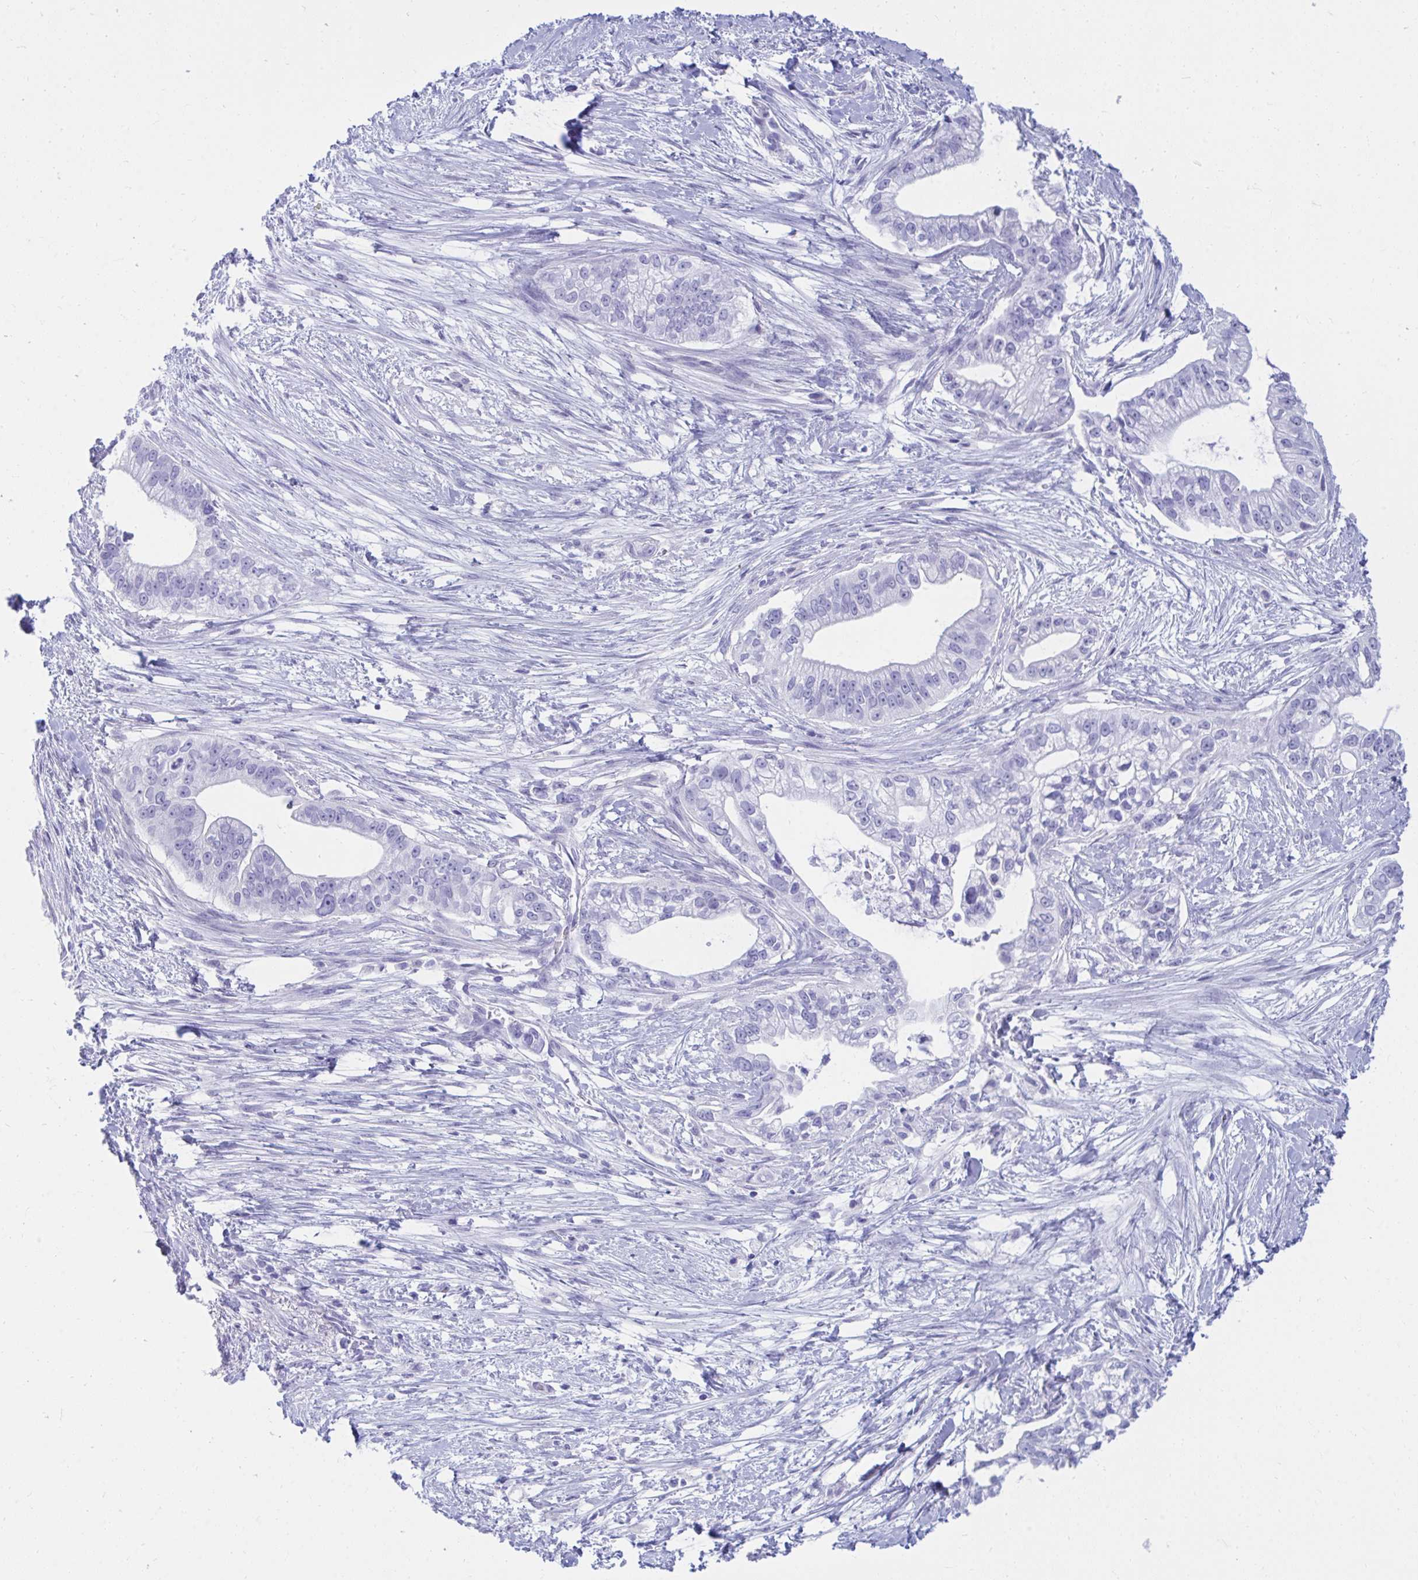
{"staining": {"intensity": "negative", "quantity": "none", "location": "none"}, "tissue": "pancreatic cancer", "cell_type": "Tumor cells", "image_type": "cancer", "snomed": [{"axis": "morphology", "description": "Adenocarcinoma, NOS"}, {"axis": "topography", "description": "Pancreas"}], "caption": "This is an immunohistochemistry (IHC) histopathology image of human pancreatic adenocarcinoma. There is no staining in tumor cells.", "gene": "SHISA8", "patient": {"sex": "male", "age": 70}}